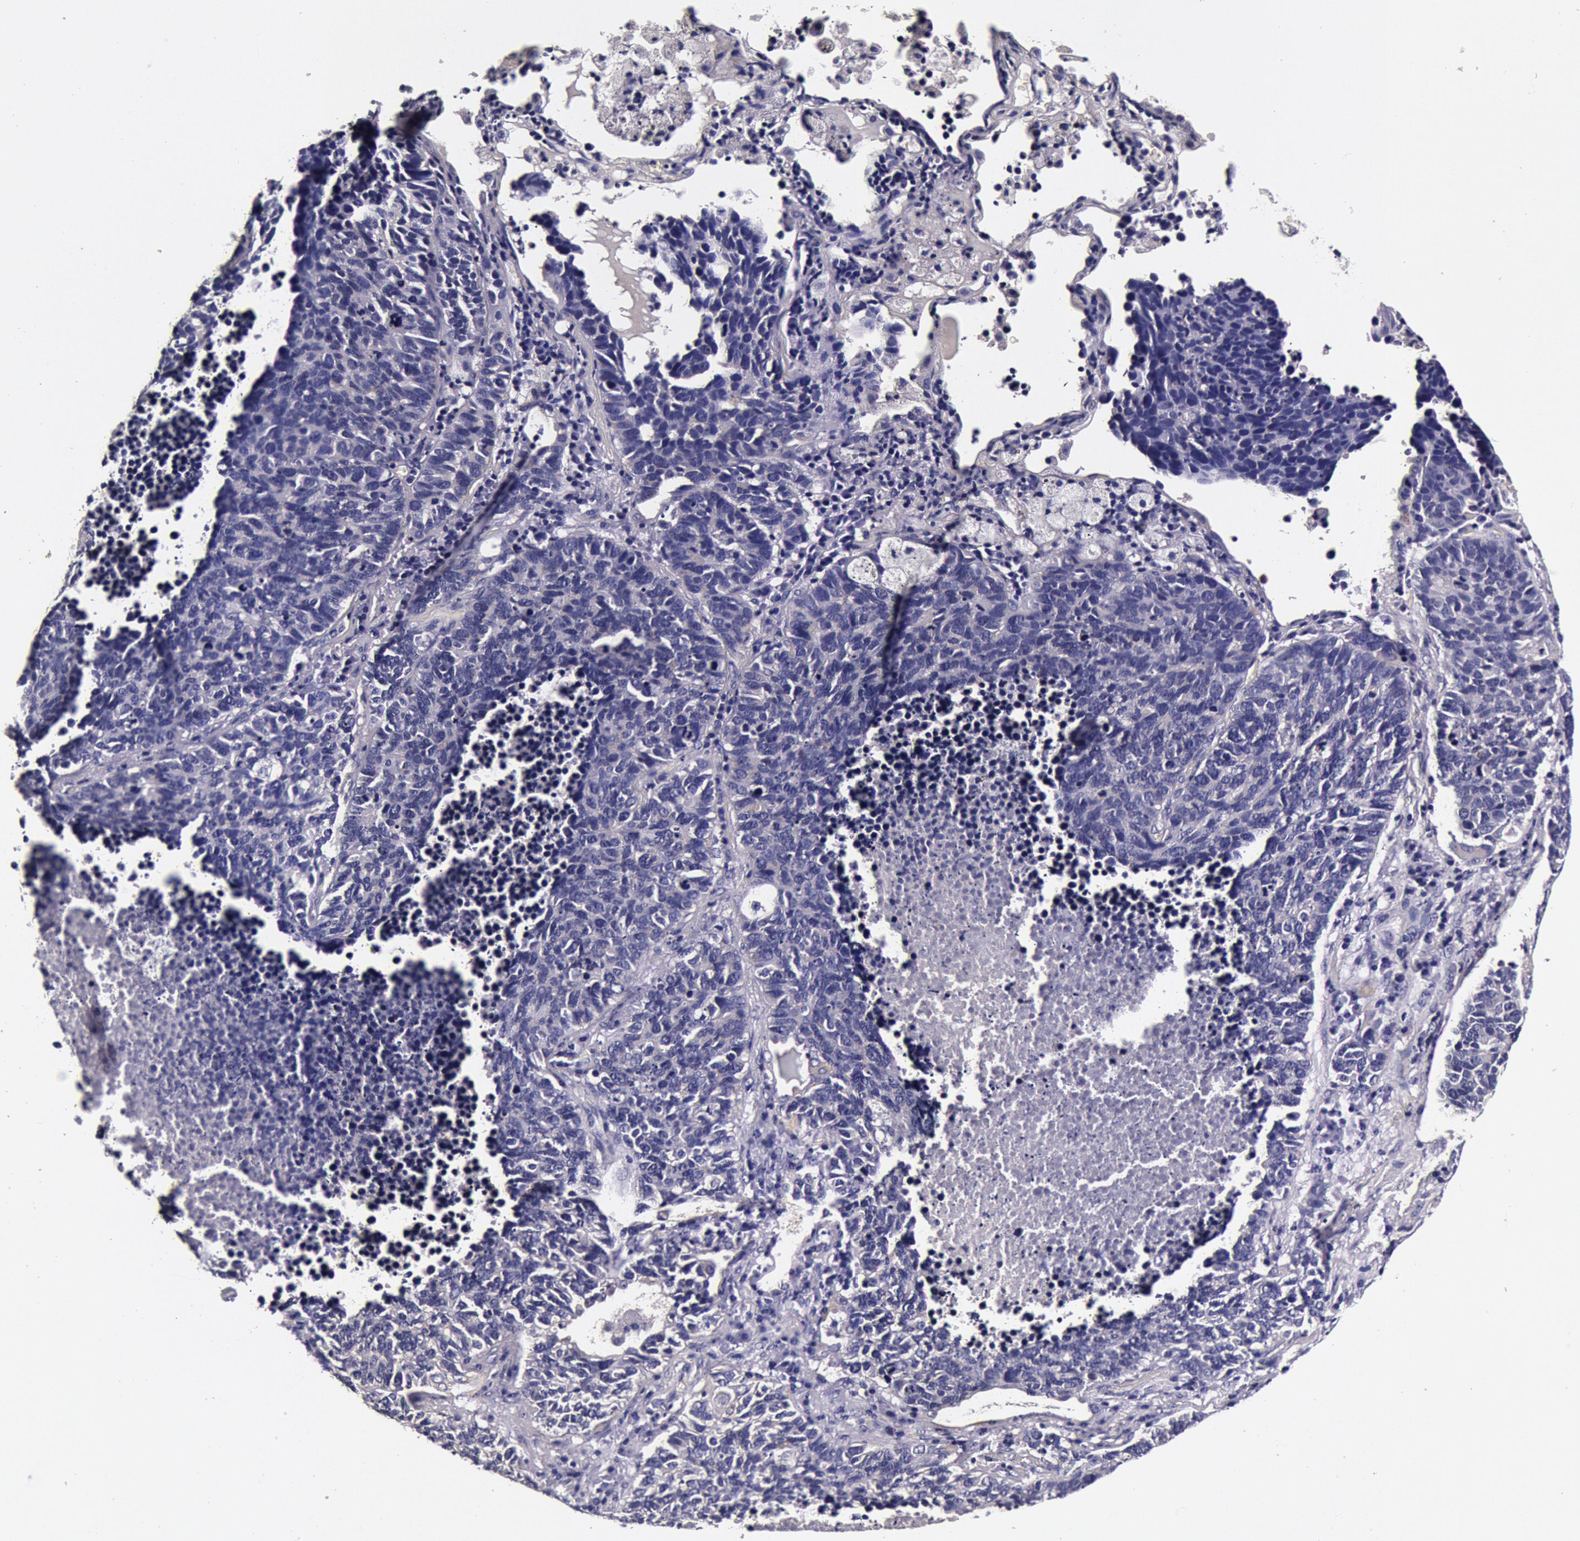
{"staining": {"intensity": "negative", "quantity": "none", "location": "none"}, "tissue": "lung cancer", "cell_type": "Tumor cells", "image_type": "cancer", "snomed": [{"axis": "morphology", "description": "Neoplasm, malignant, NOS"}, {"axis": "topography", "description": "Lung"}], "caption": "An IHC micrograph of lung neoplasm (malignant) is shown. There is no staining in tumor cells of lung neoplasm (malignant).", "gene": "CCDC22", "patient": {"sex": "female", "age": 75}}